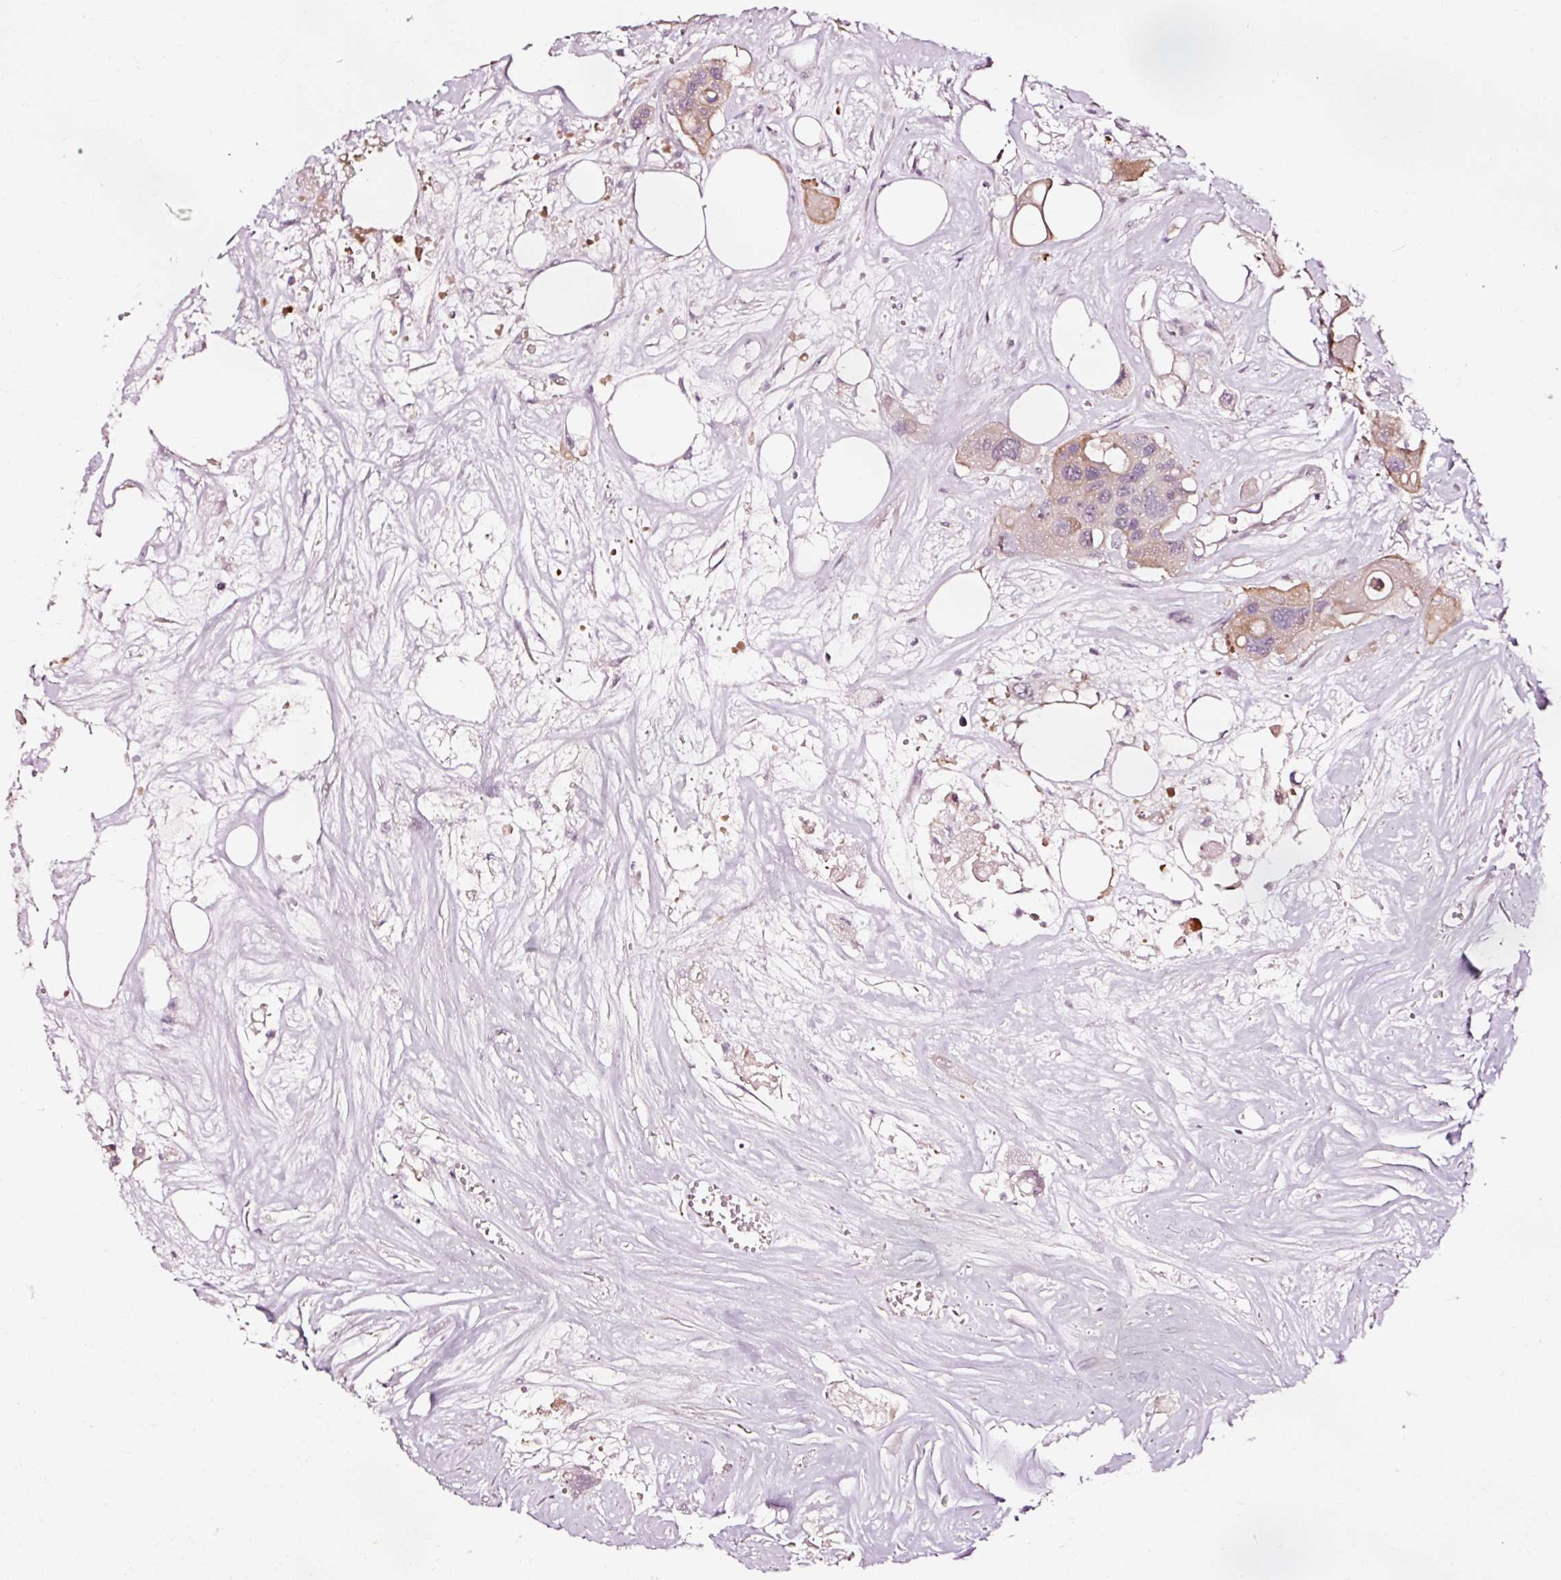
{"staining": {"intensity": "weak", "quantity": "<25%", "location": "cytoplasmic/membranous"}, "tissue": "colorectal cancer", "cell_type": "Tumor cells", "image_type": "cancer", "snomed": [{"axis": "morphology", "description": "Adenocarcinoma, NOS"}, {"axis": "topography", "description": "Colon"}], "caption": "Protein analysis of colorectal adenocarcinoma displays no significant expression in tumor cells.", "gene": "UTP14A", "patient": {"sex": "male", "age": 77}}